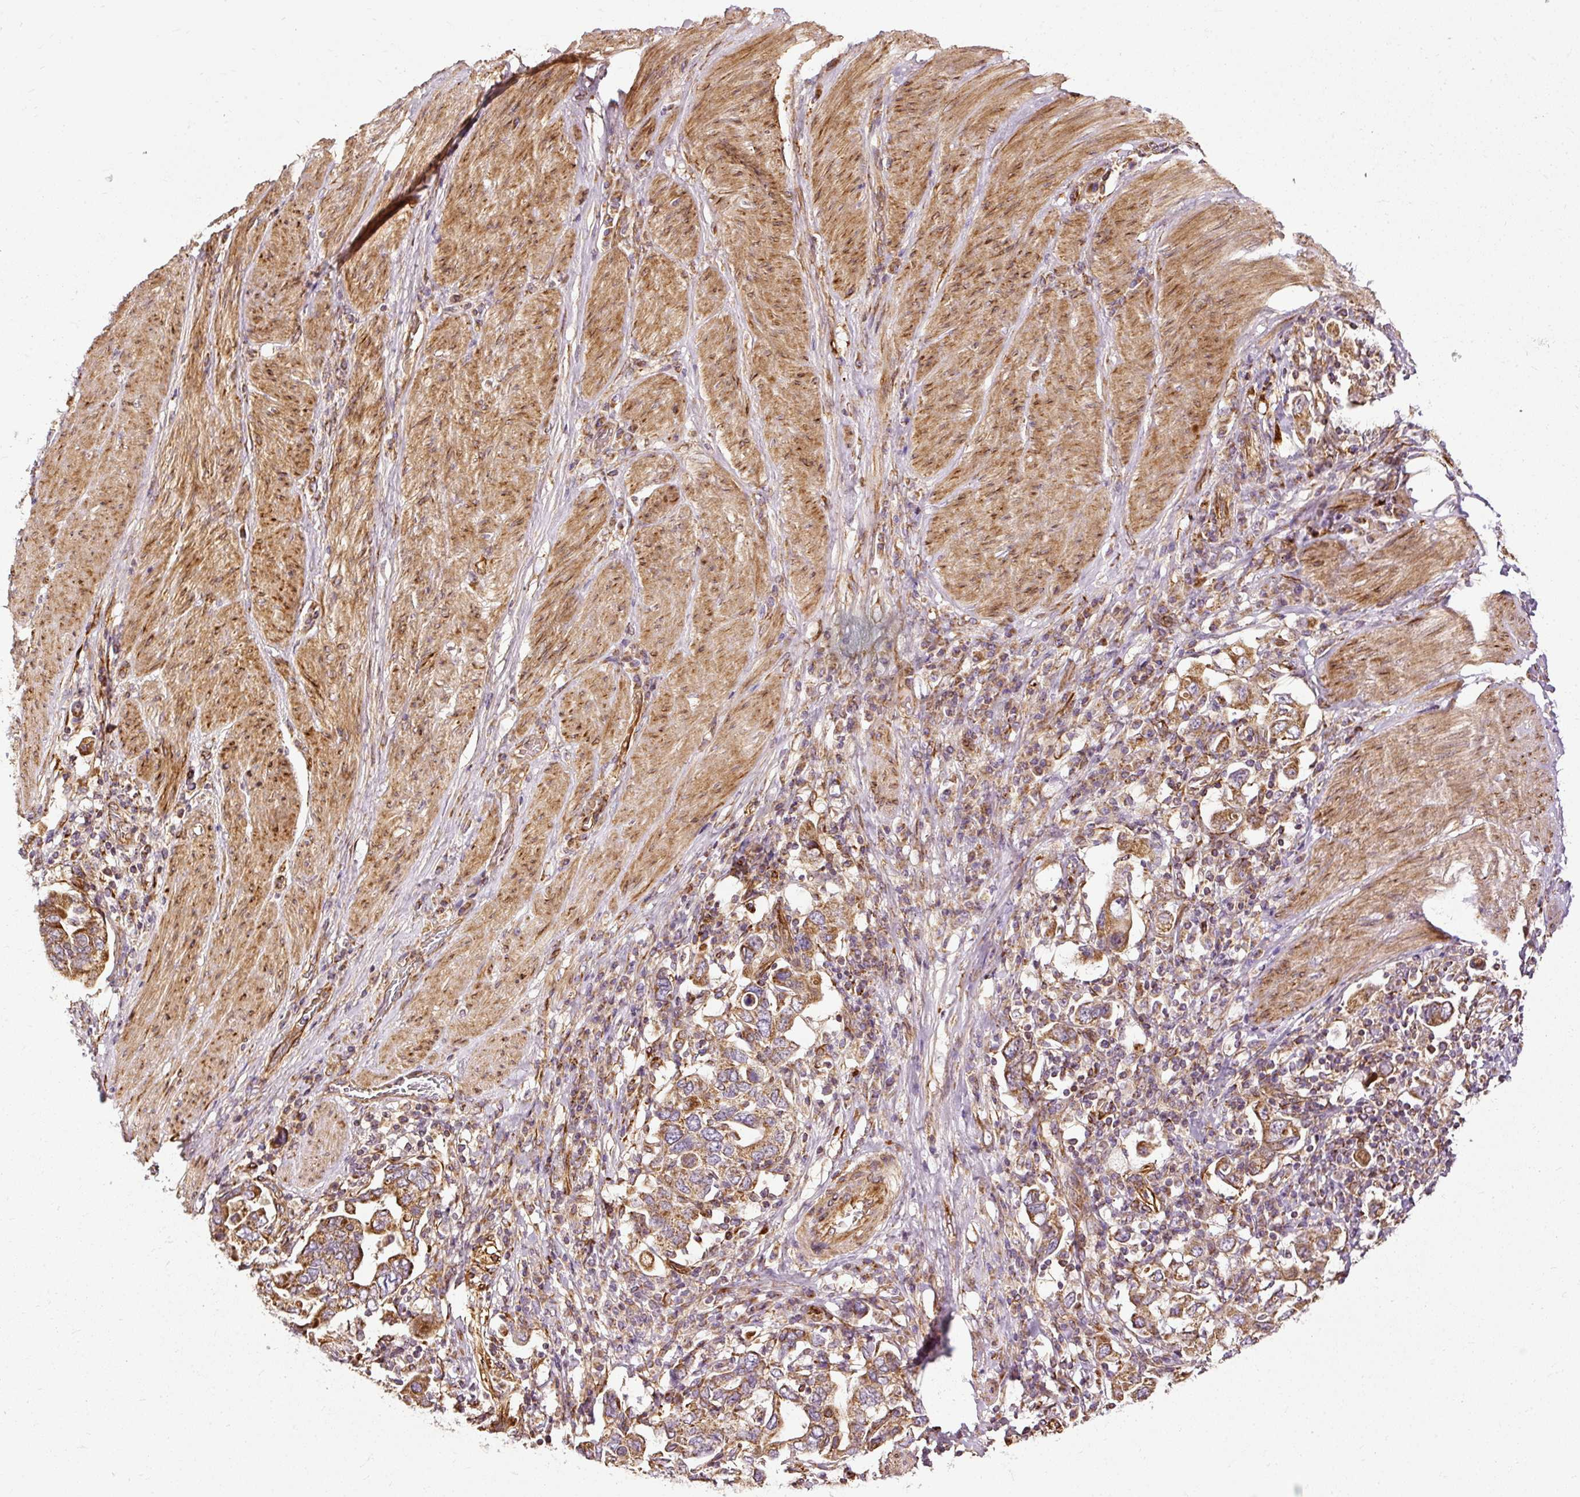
{"staining": {"intensity": "moderate", "quantity": ">75%", "location": "cytoplasmic/membranous"}, "tissue": "stomach cancer", "cell_type": "Tumor cells", "image_type": "cancer", "snomed": [{"axis": "morphology", "description": "Adenocarcinoma, NOS"}, {"axis": "topography", "description": "Stomach, upper"}, {"axis": "topography", "description": "Stomach"}], "caption": "There is medium levels of moderate cytoplasmic/membranous expression in tumor cells of stomach cancer (adenocarcinoma), as demonstrated by immunohistochemical staining (brown color).", "gene": "ISCU", "patient": {"sex": "male", "age": 62}}